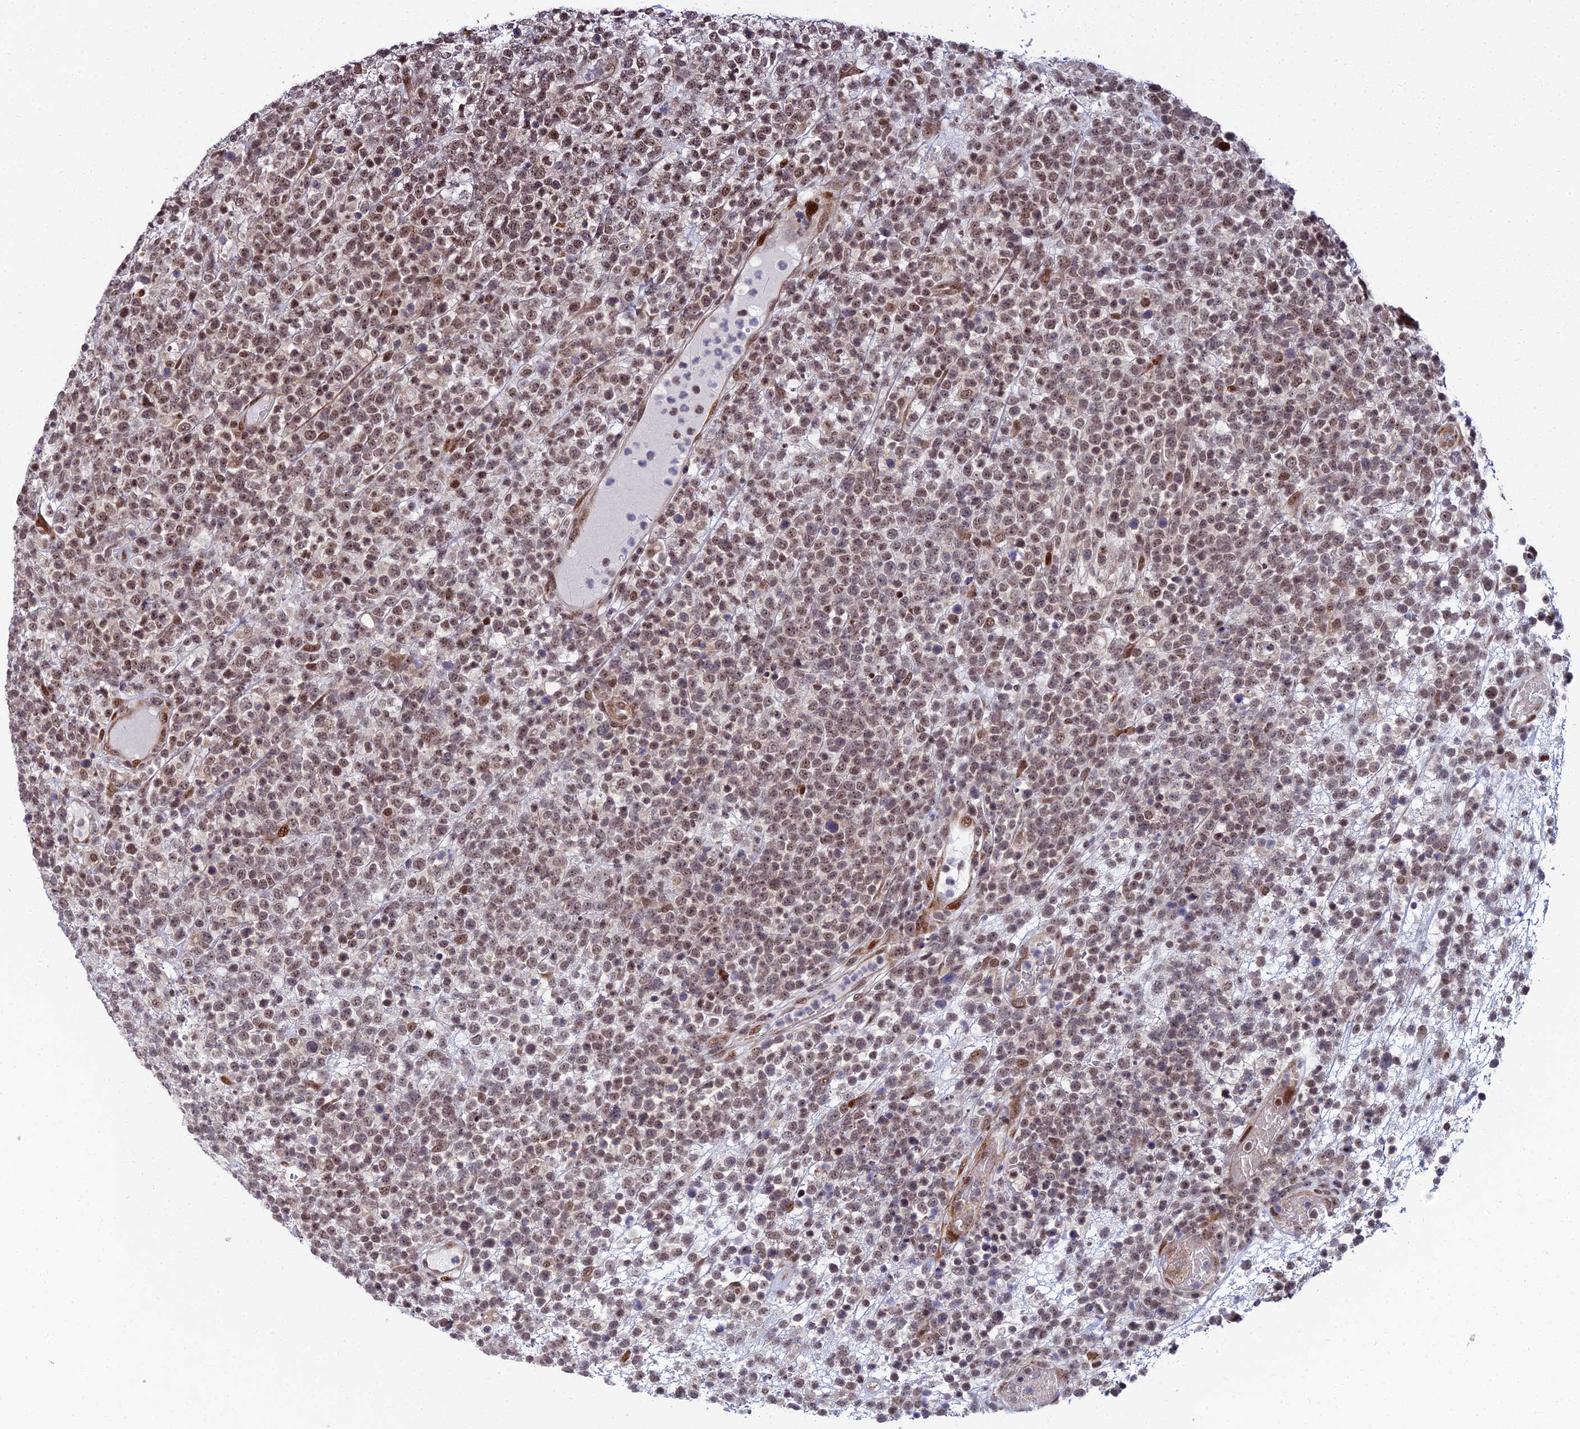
{"staining": {"intensity": "moderate", "quantity": ">75%", "location": "nuclear"}, "tissue": "lymphoma", "cell_type": "Tumor cells", "image_type": "cancer", "snomed": [{"axis": "morphology", "description": "Malignant lymphoma, non-Hodgkin's type, High grade"}, {"axis": "topography", "description": "Colon"}], "caption": "A high-resolution image shows IHC staining of malignant lymphoma, non-Hodgkin's type (high-grade), which displays moderate nuclear expression in about >75% of tumor cells.", "gene": "ZNF668", "patient": {"sex": "female", "age": 53}}